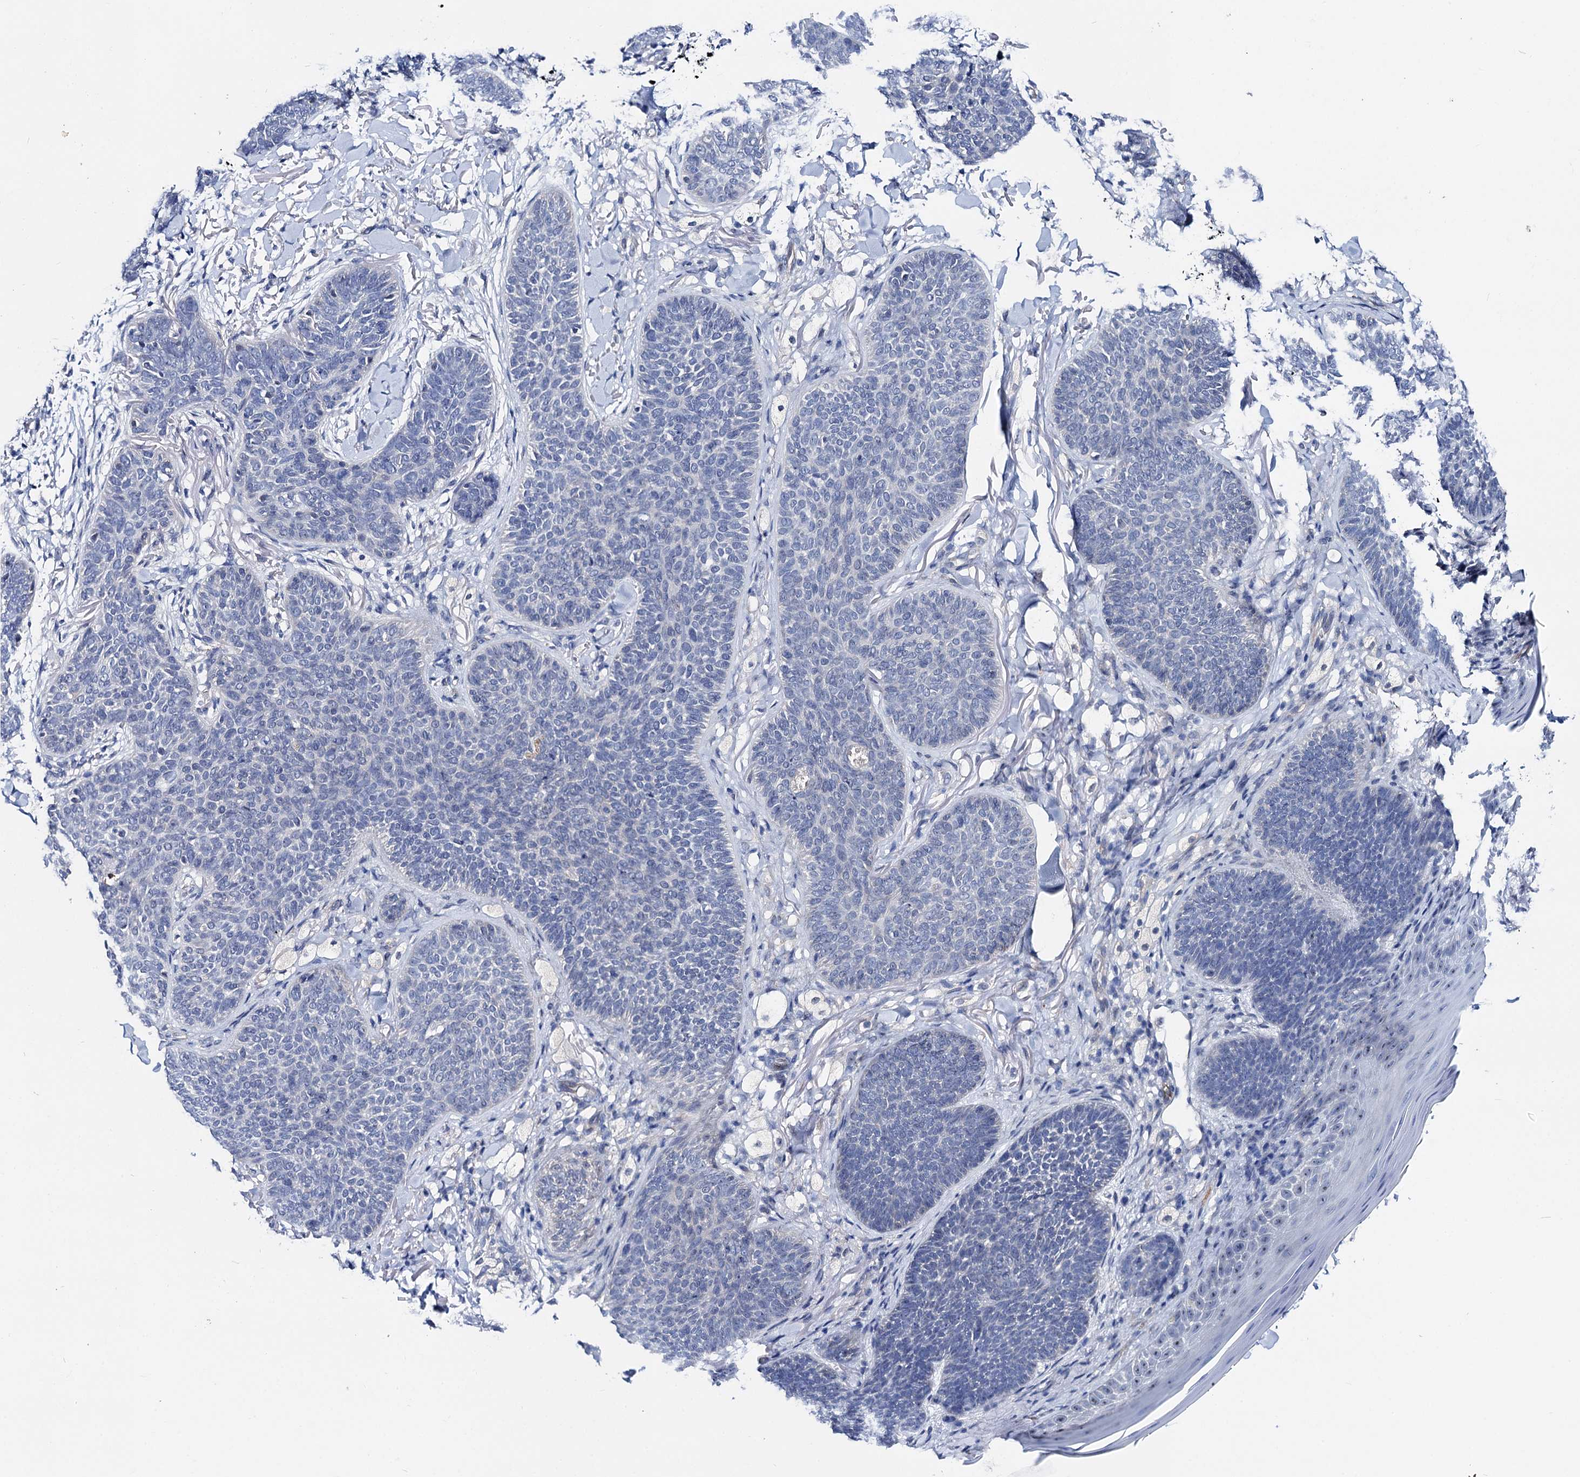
{"staining": {"intensity": "negative", "quantity": "none", "location": "none"}, "tissue": "skin cancer", "cell_type": "Tumor cells", "image_type": "cancer", "snomed": [{"axis": "morphology", "description": "Basal cell carcinoma"}, {"axis": "topography", "description": "Skin"}], "caption": "Tumor cells show no significant staining in skin basal cell carcinoma. (DAB (3,3'-diaminobenzidine) immunohistochemistry (IHC) with hematoxylin counter stain).", "gene": "SHROOM1", "patient": {"sex": "male", "age": 85}}